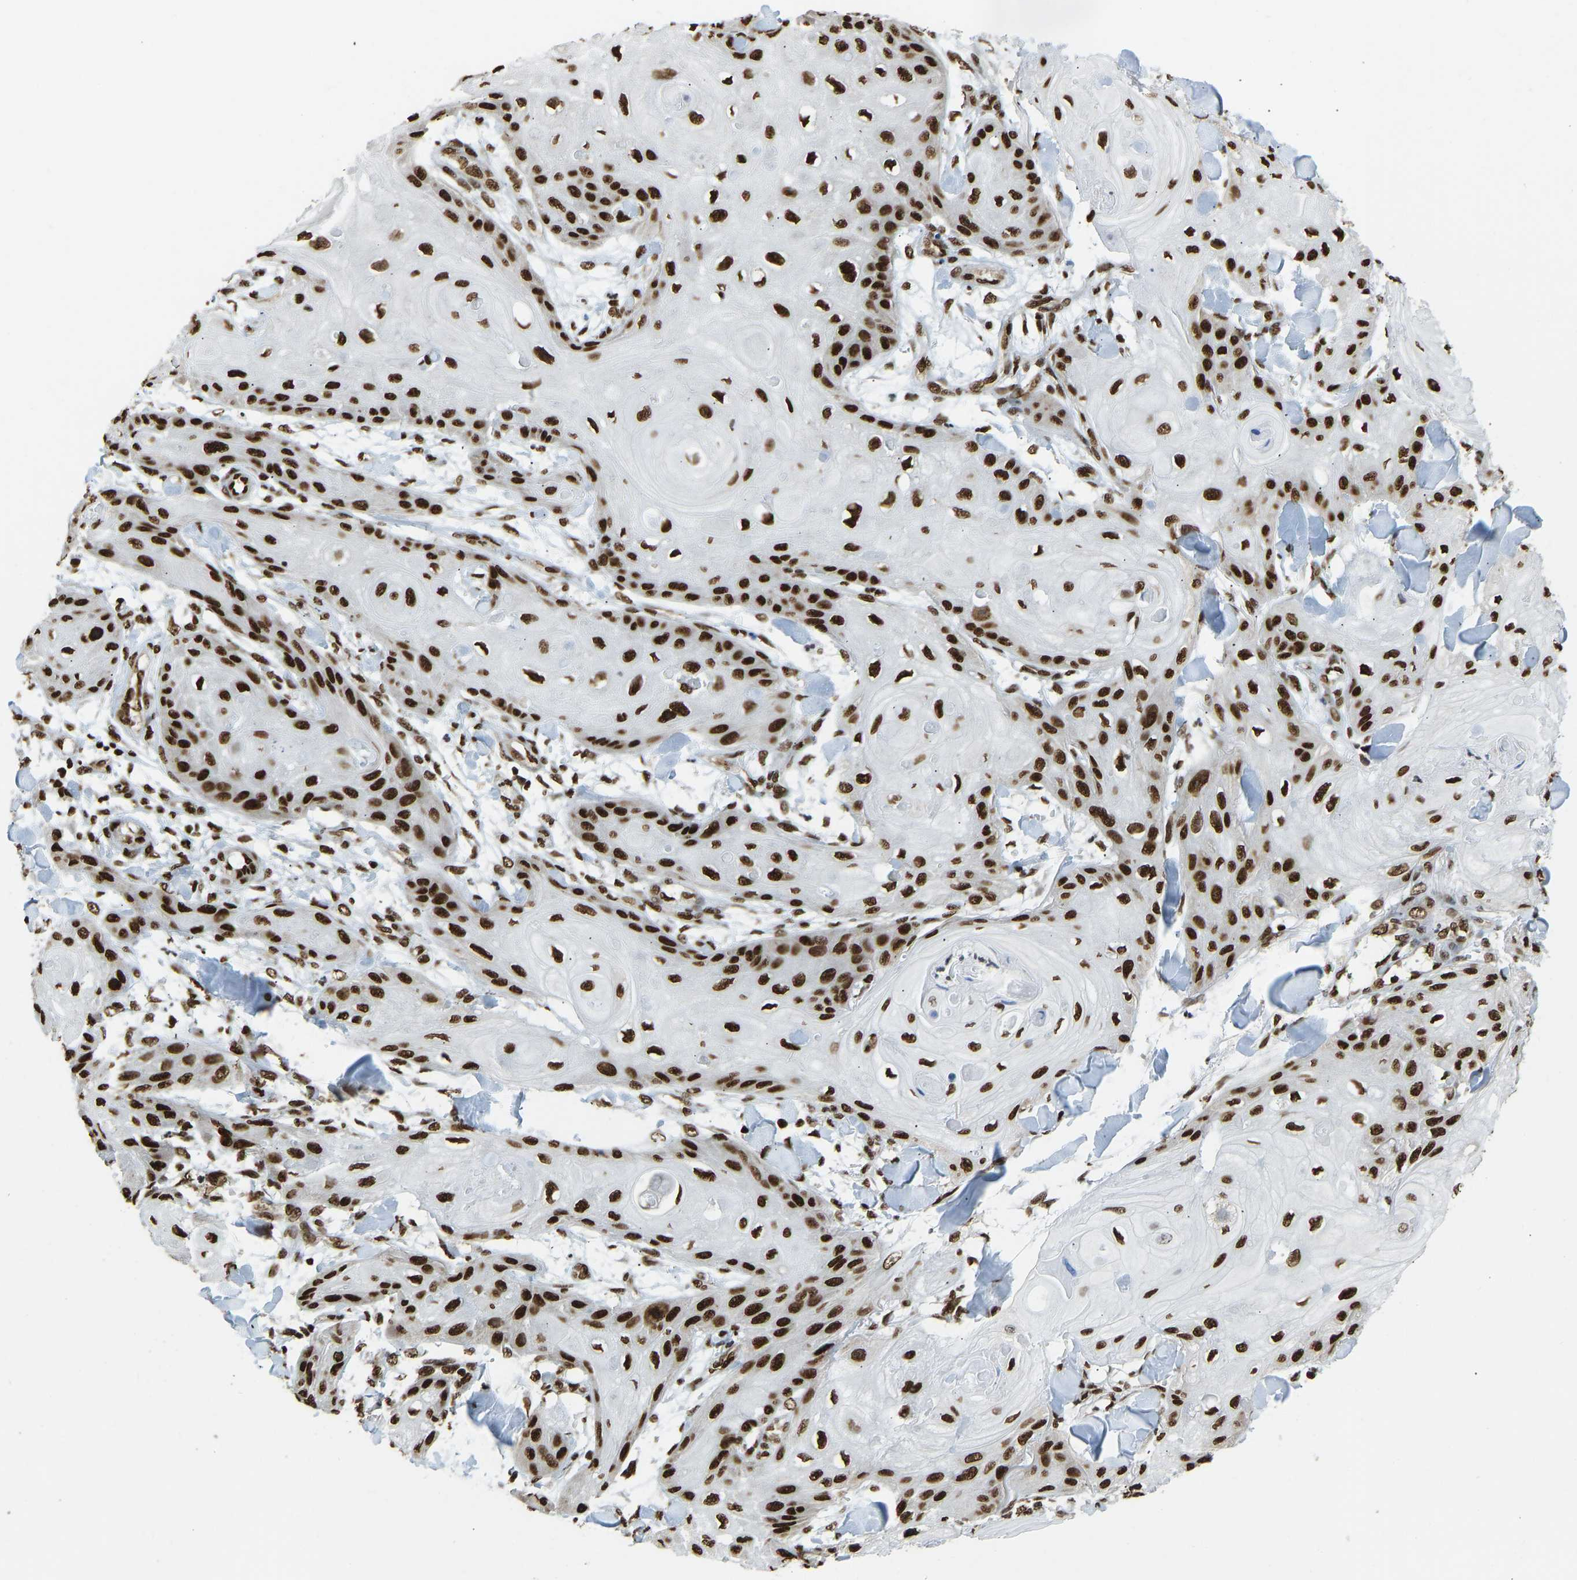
{"staining": {"intensity": "strong", "quantity": ">75%", "location": "nuclear"}, "tissue": "skin cancer", "cell_type": "Tumor cells", "image_type": "cancer", "snomed": [{"axis": "morphology", "description": "Squamous cell carcinoma, NOS"}, {"axis": "topography", "description": "Skin"}], "caption": "Skin squamous cell carcinoma stained with immunohistochemistry displays strong nuclear expression in about >75% of tumor cells. (Stains: DAB (3,3'-diaminobenzidine) in brown, nuclei in blue, Microscopy: brightfield microscopy at high magnification).", "gene": "ZSCAN20", "patient": {"sex": "male", "age": 74}}